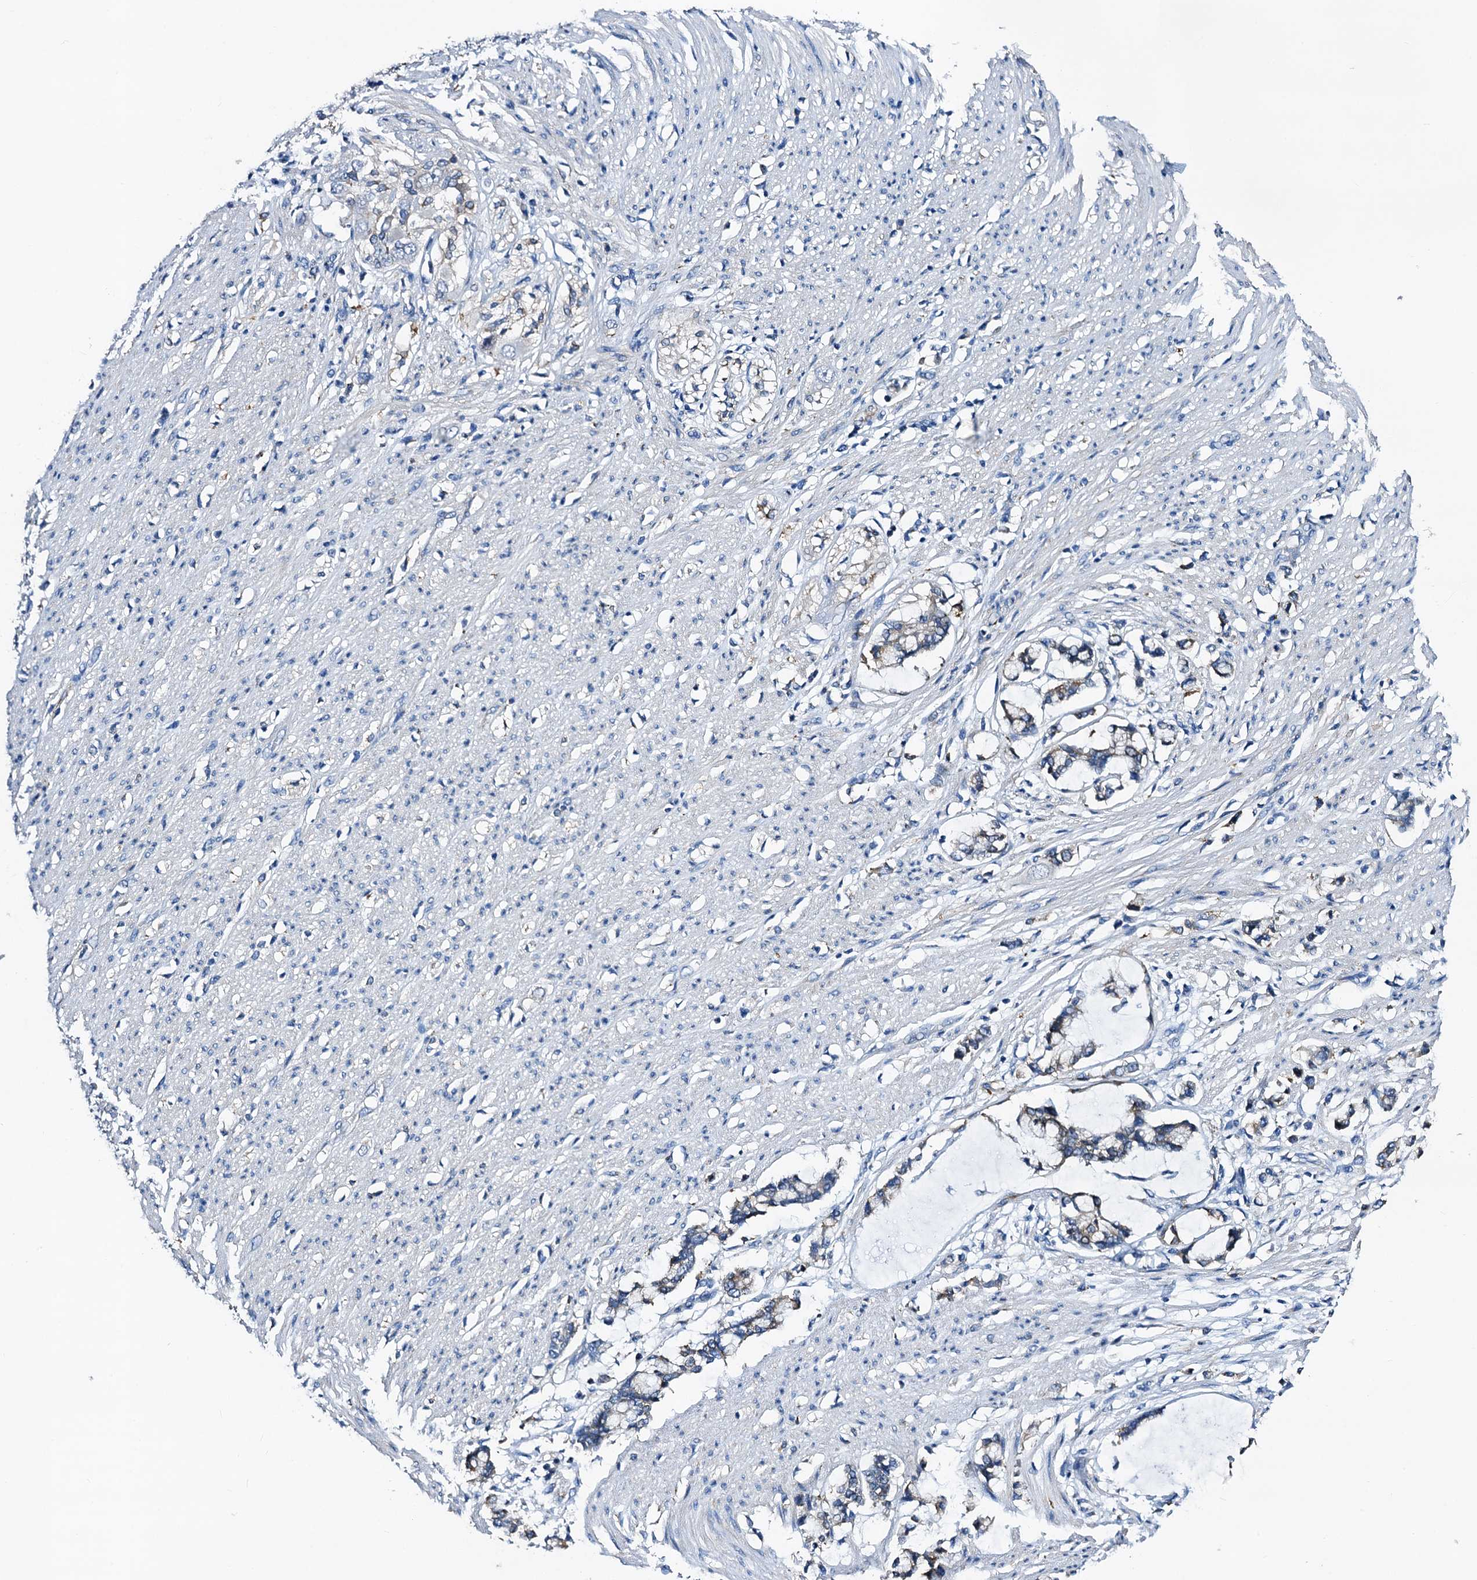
{"staining": {"intensity": "negative", "quantity": "none", "location": "none"}, "tissue": "smooth muscle", "cell_type": "Smooth muscle cells", "image_type": "normal", "snomed": [{"axis": "morphology", "description": "Normal tissue, NOS"}, {"axis": "morphology", "description": "Adenocarcinoma, NOS"}, {"axis": "topography", "description": "Colon"}, {"axis": "topography", "description": "Peripheral nerve tissue"}], "caption": "The immunohistochemistry histopathology image has no significant staining in smooth muscle cells of smooth muscle. Brightfield microscopy of immunohistochemistry stained with DAB (3,3'-diaminobenzidine) (brown) and hematoxylin (blue), captured at high magnification.", "gene": "FREM3", "patient": {"sex": "male", "age": 14}}